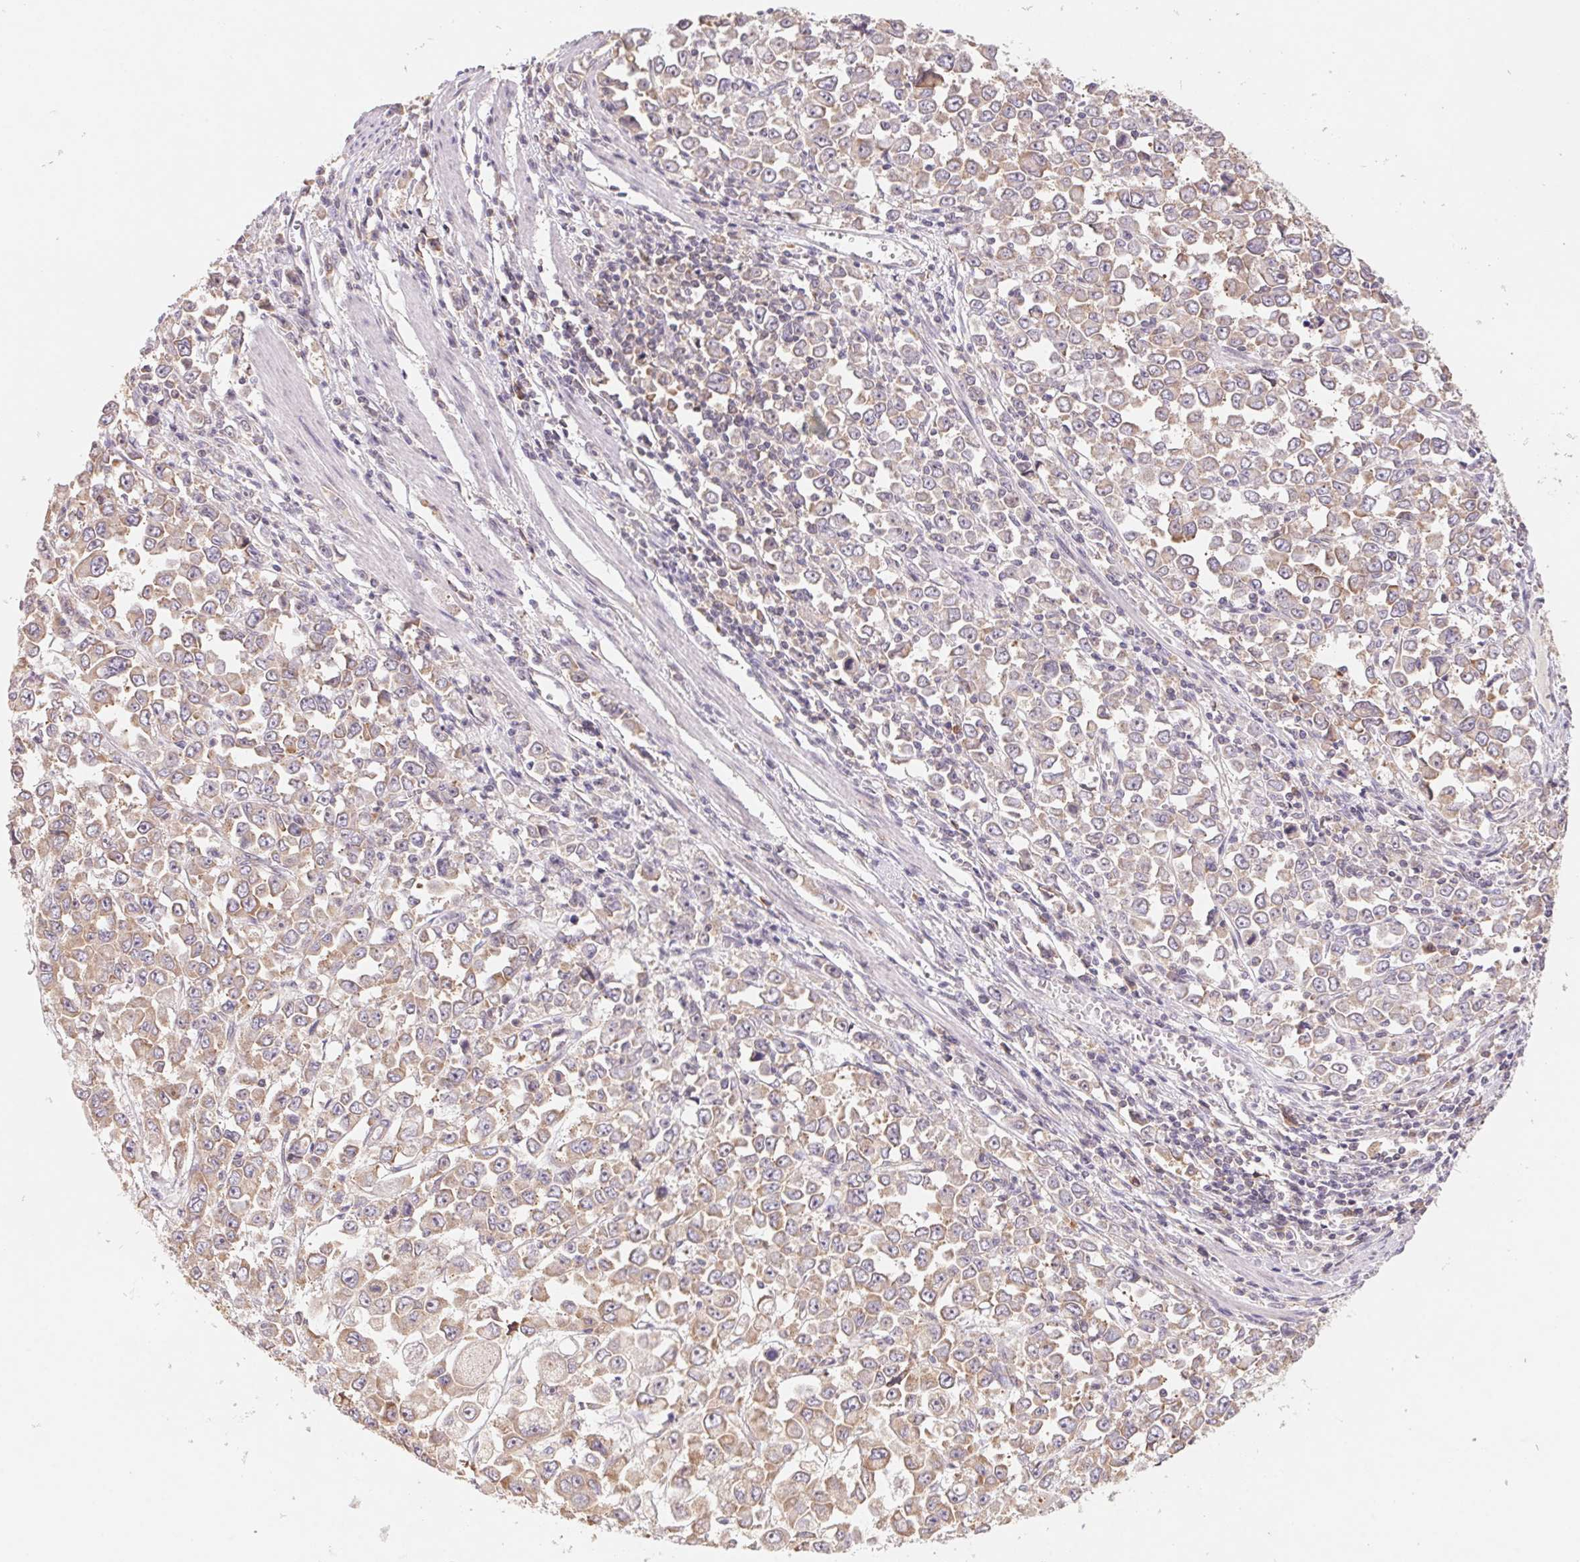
{"staining": {"intensity": "weak", "quantity": "25%-75%", "location": "cytoplasmic/membranous"}, "tissue": "stomach cancer", "cell_type": "Tumor cells", "image_type": "cancer", "snomed": [{"axis": "morphology", "description": "Adenocarcinoma, NOS"}, {"axis": "topography", "description": "Stomach, upper"}], "caption": "Weak cytoplasmic/membranous staining is appreciated in about 25%-75% of tumor cells in stomach adenocarcinoma.", "gene": "RPL27A", "patient": {"sex": "male", "age": 70}}